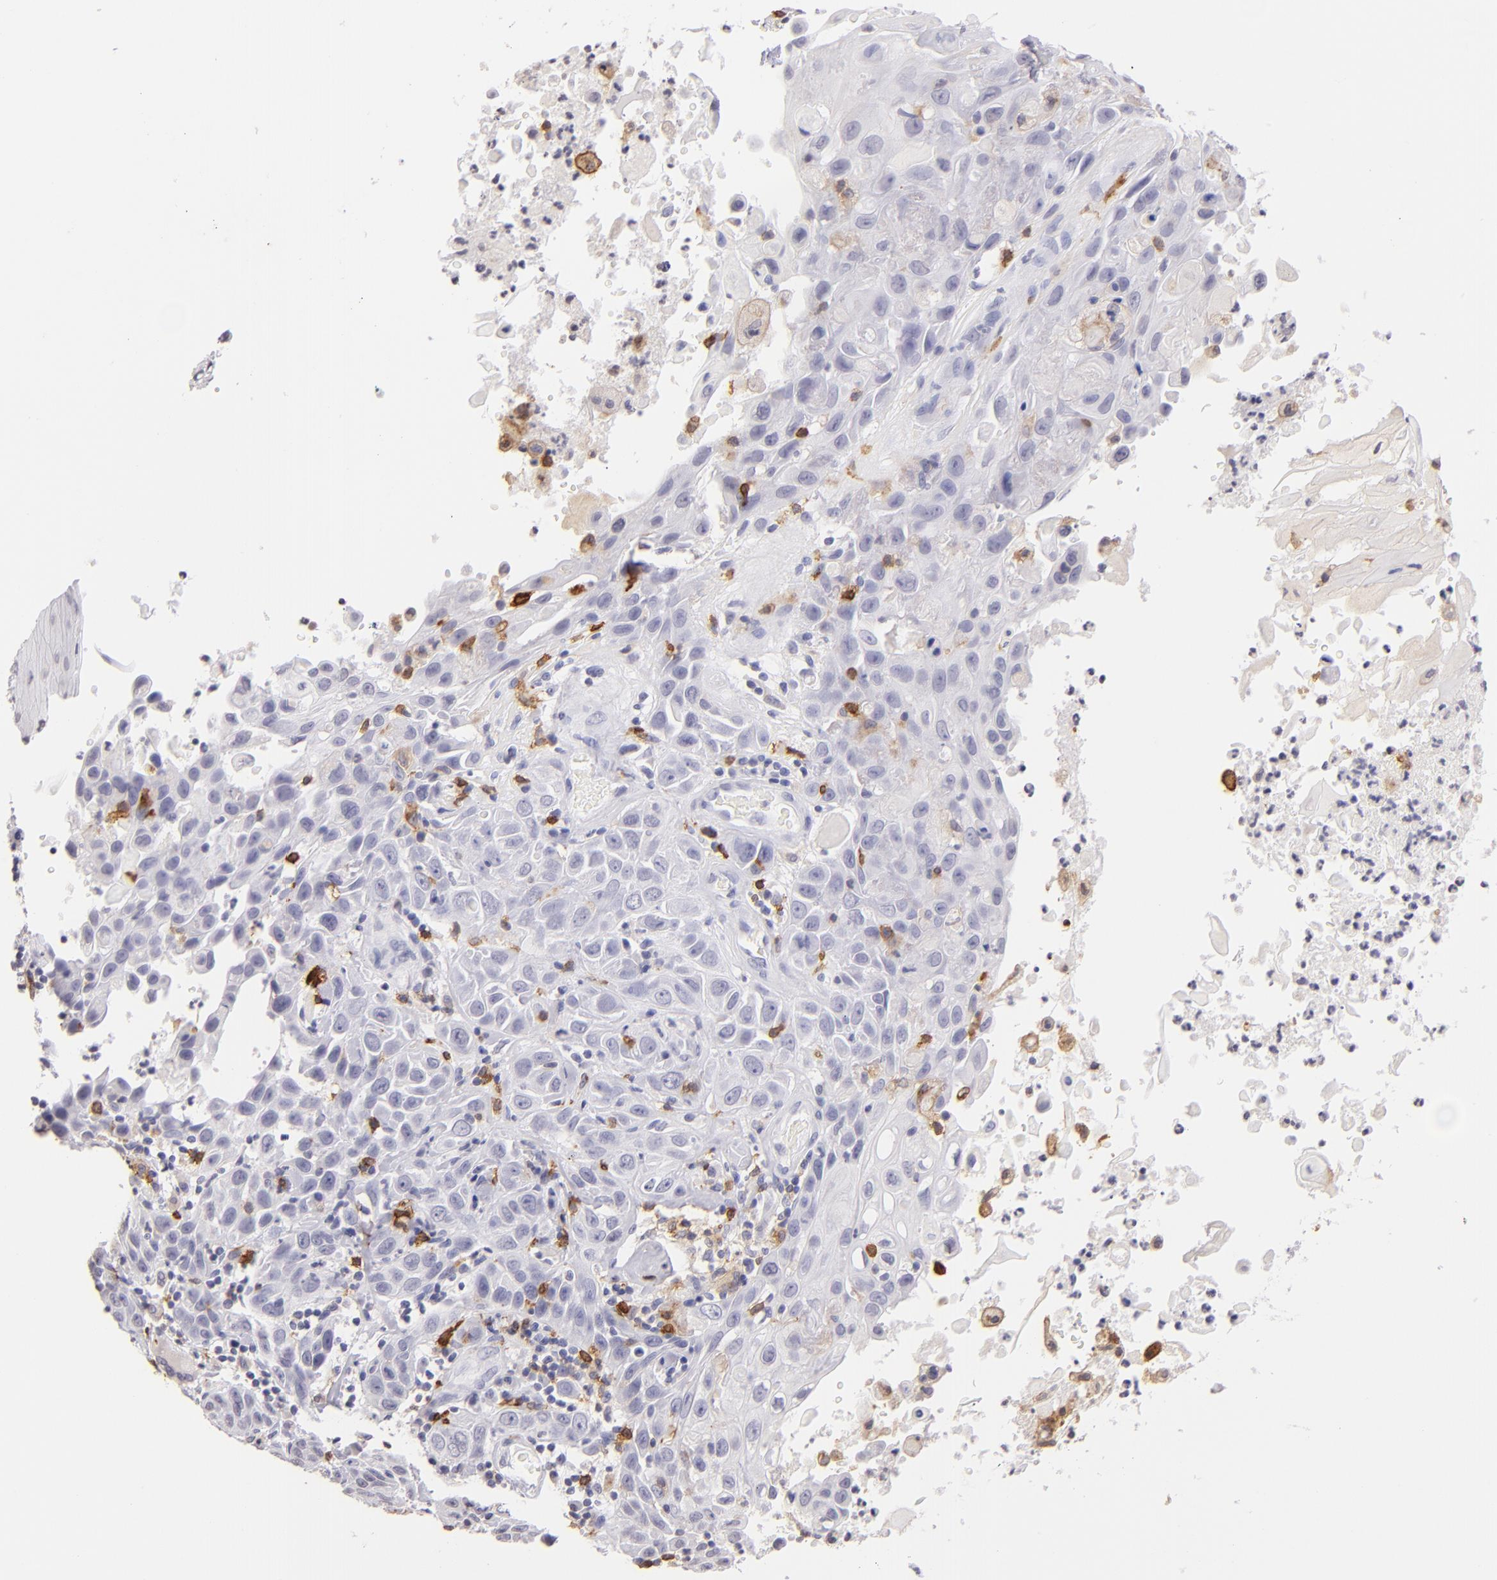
{"staining": {"intensity": "negative", "quantity": "none", "location": "none"}, "tissue": "skin cancer", "cell_type": "Tumor cells", "image_type": "cancer", "snomed": [{"axis": "morphology", "description": "Squamous cell carcinoma, NOS"}, {"axis": "topography", "description": "Skin"}], "caption": "Tumor cells are negative for protein expression in human skin cancer. (DAB (3,3'-diaminobenzidine) immunohistochemistry with hematoxylin counter stain).", "gene": "IL2RA", "patient": {"sex": "male", "age": 84}}